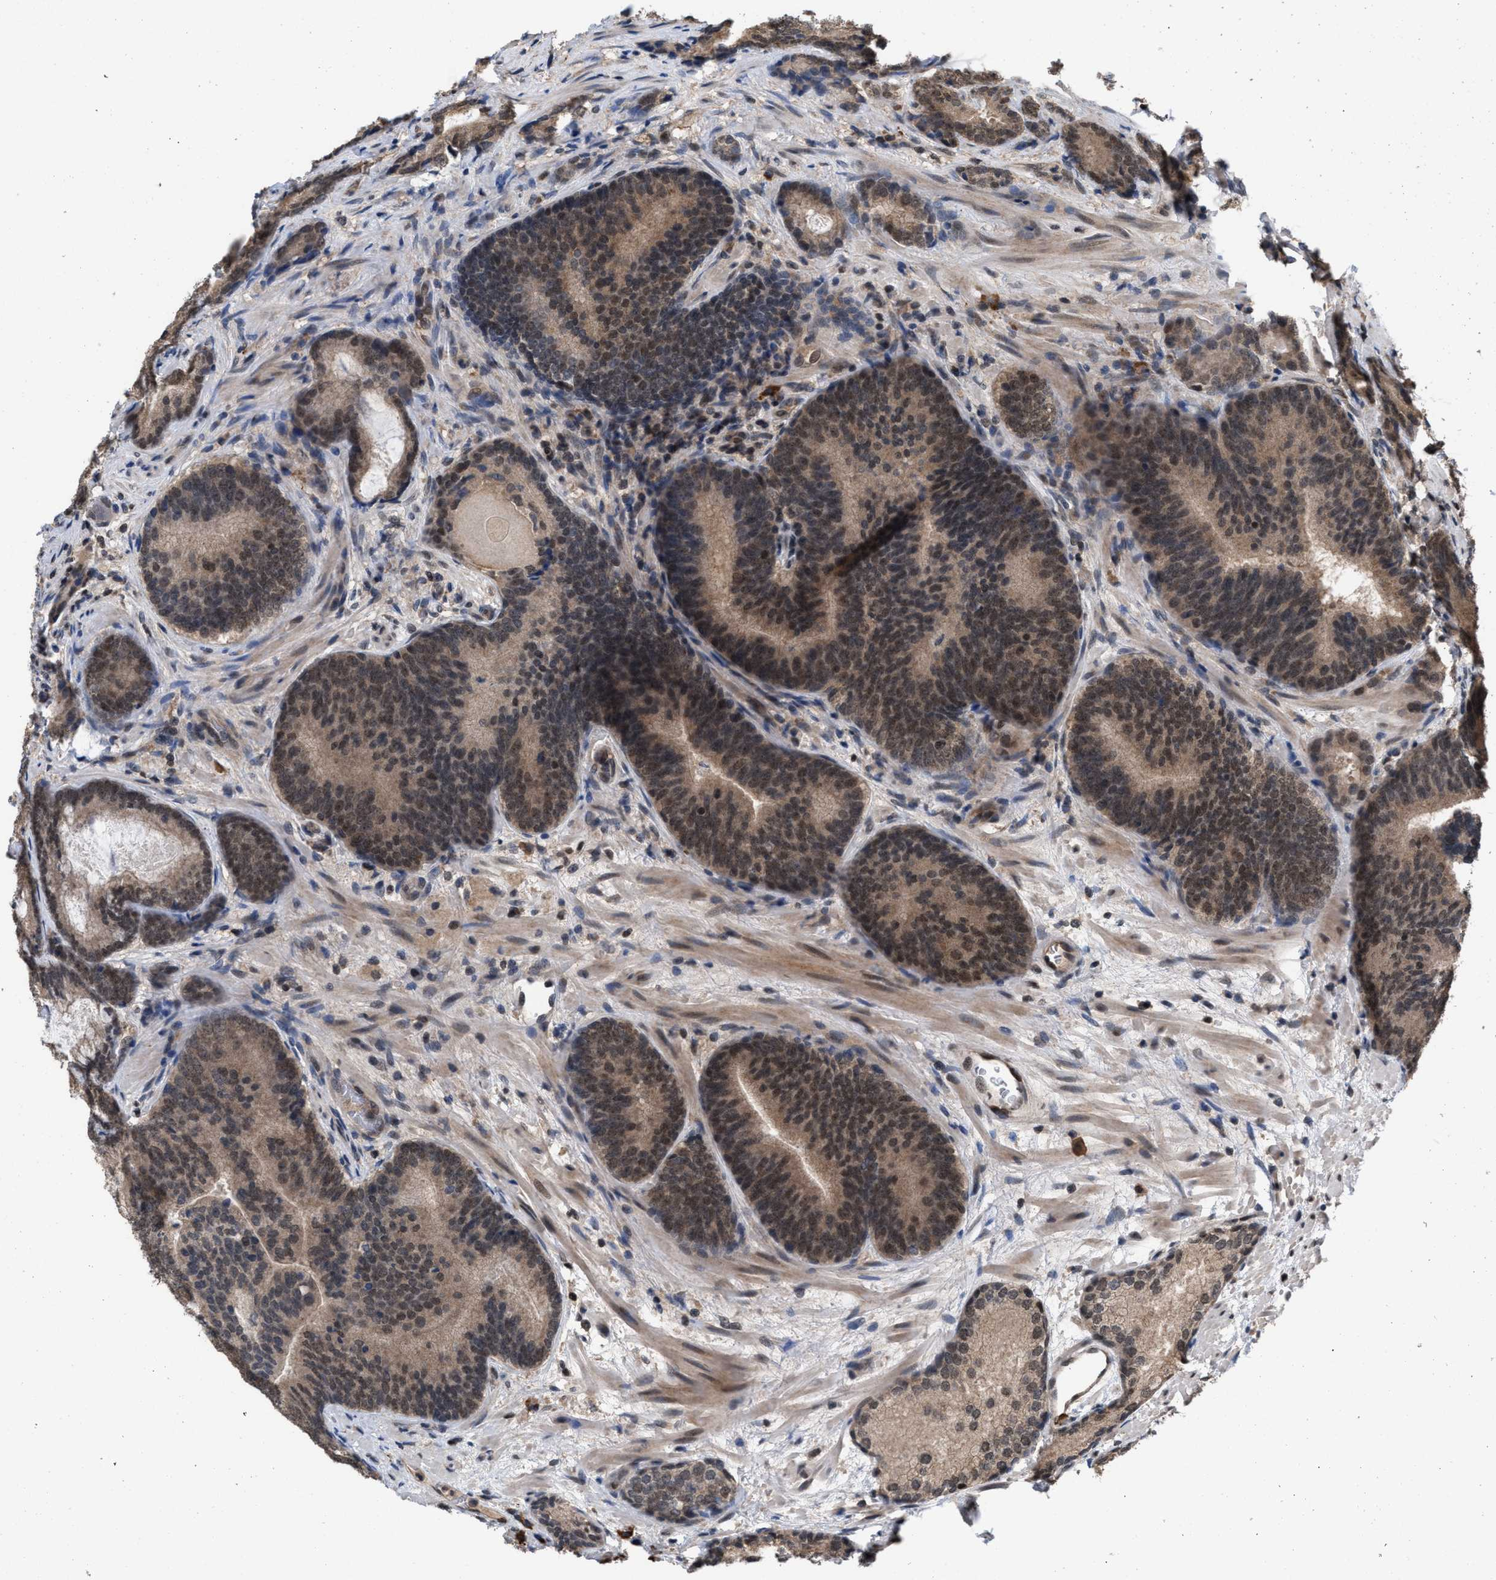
{"staining": {"intensity": "moderate", "quantity": ">75%", "location": "cytoplasmic/membranous,nuclear"}, "tissue": "prostate cancer", "cell_type": "Tumor cells", "image_type": "cancer", "snomed": [{"axis": "morphology", "description": "Adenocarcinoma, High grade"}, {"axis": "topography", "description": "Prostate"}], "caption": "Protein expression analysis of human prostate cancer (high-grade adenocarcinoma) reveals moderate cytoplasmic/membranous and nuclear staining in approximately >75% of tumor cells.", "gene": "C9orf78", "patient": {"sex": "male", "age": 55}}